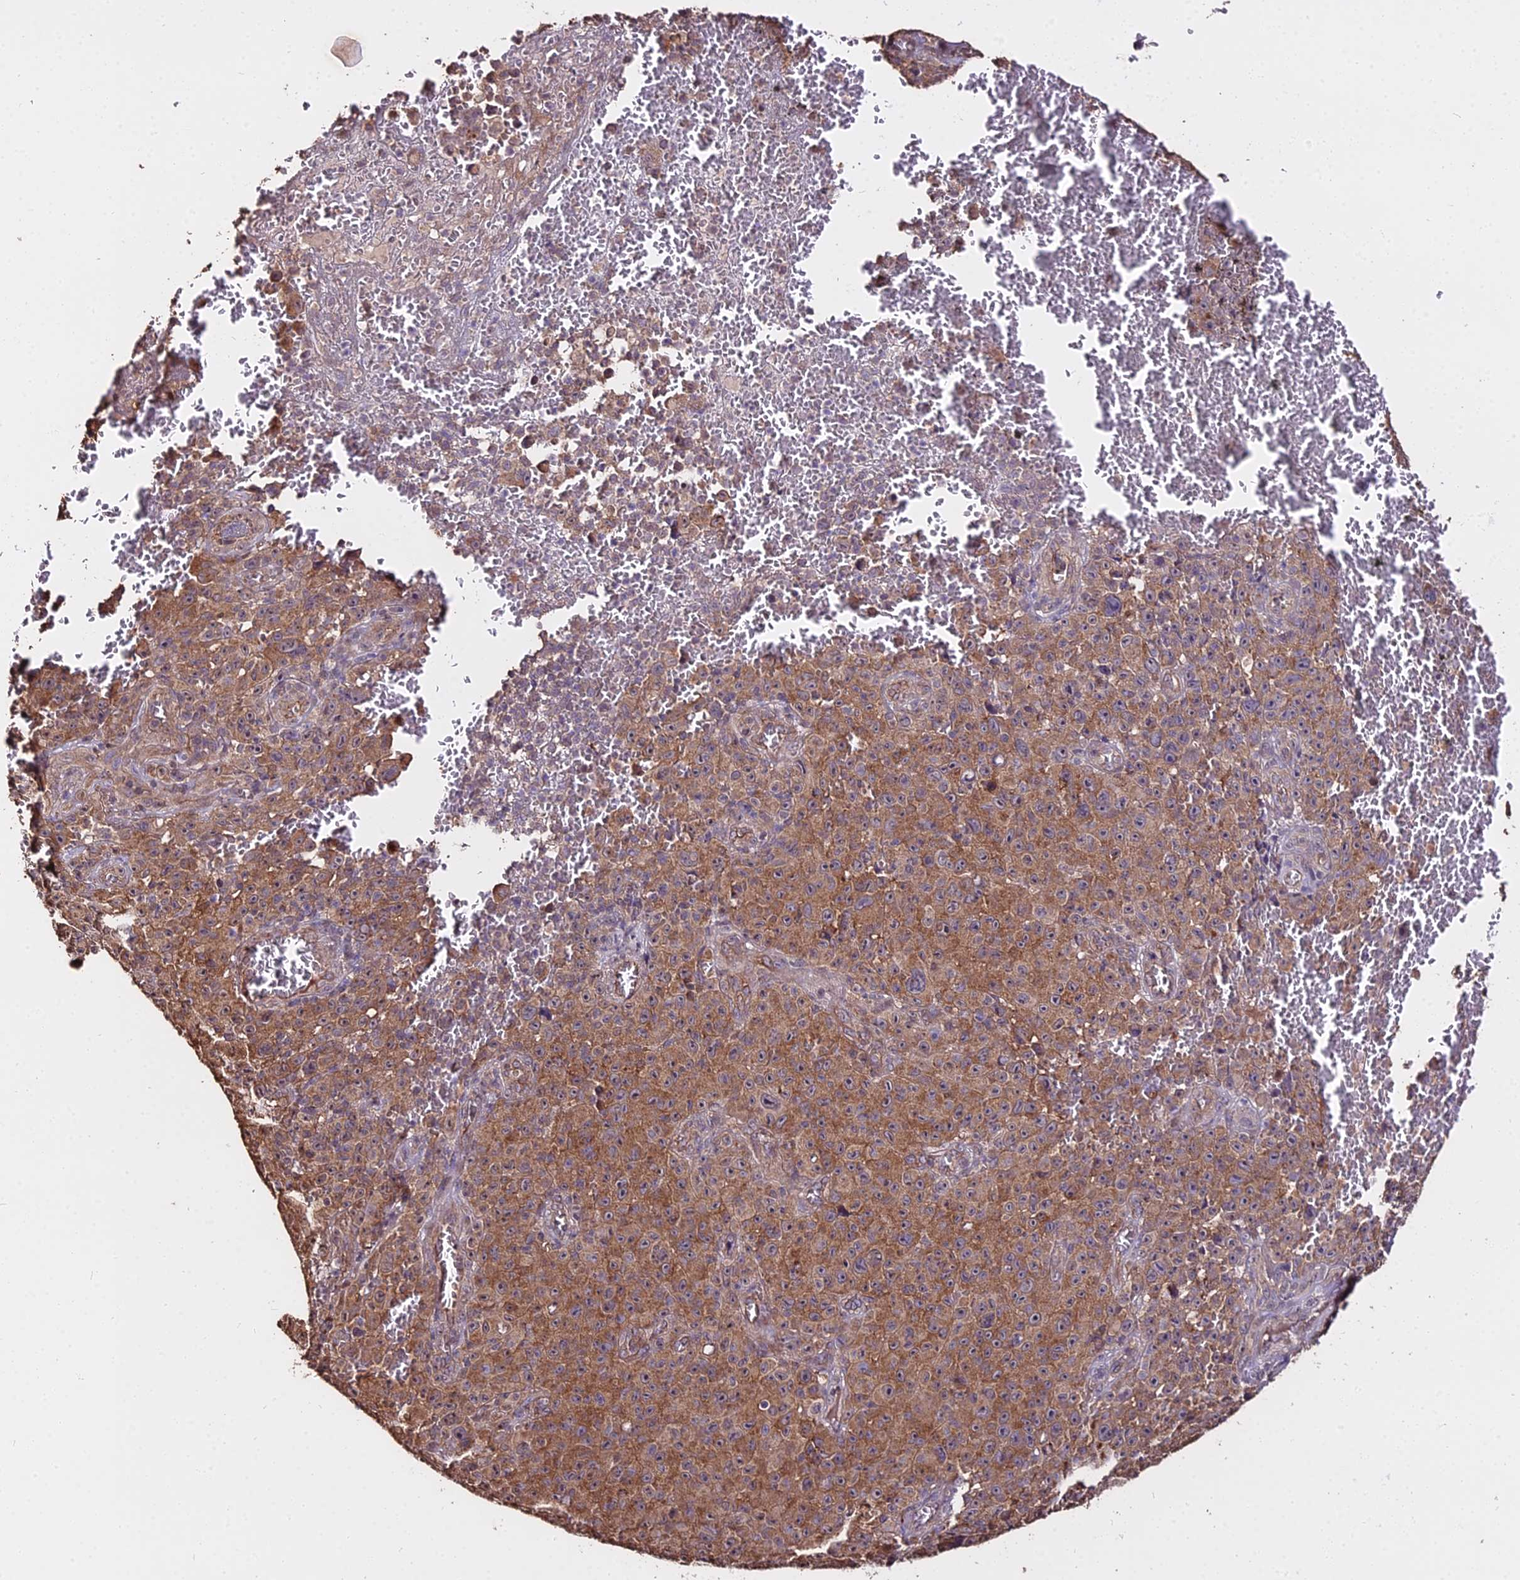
{"staining": {"intensity": "moderate", "quantity": ">75%", "location": "cytoplasmic/membranous"}, "tissue": "melanoma", "cell_type": "Tumor cells", "image_type": "cancer", "snomed": [{"axis": "morphology", "description": "Malignant melanoma, NOS"}, {"axis": "topography", "description": "Skin"}], "caption": "Melanoma stained for a protein exhibits moderate cytoplasmic/membranous positivity in tumor cells. (Brightfield microscopy of DAB IHC at high magnification).", "gene": "METTL13", "patient": {"sex": "female", "age": 82}}